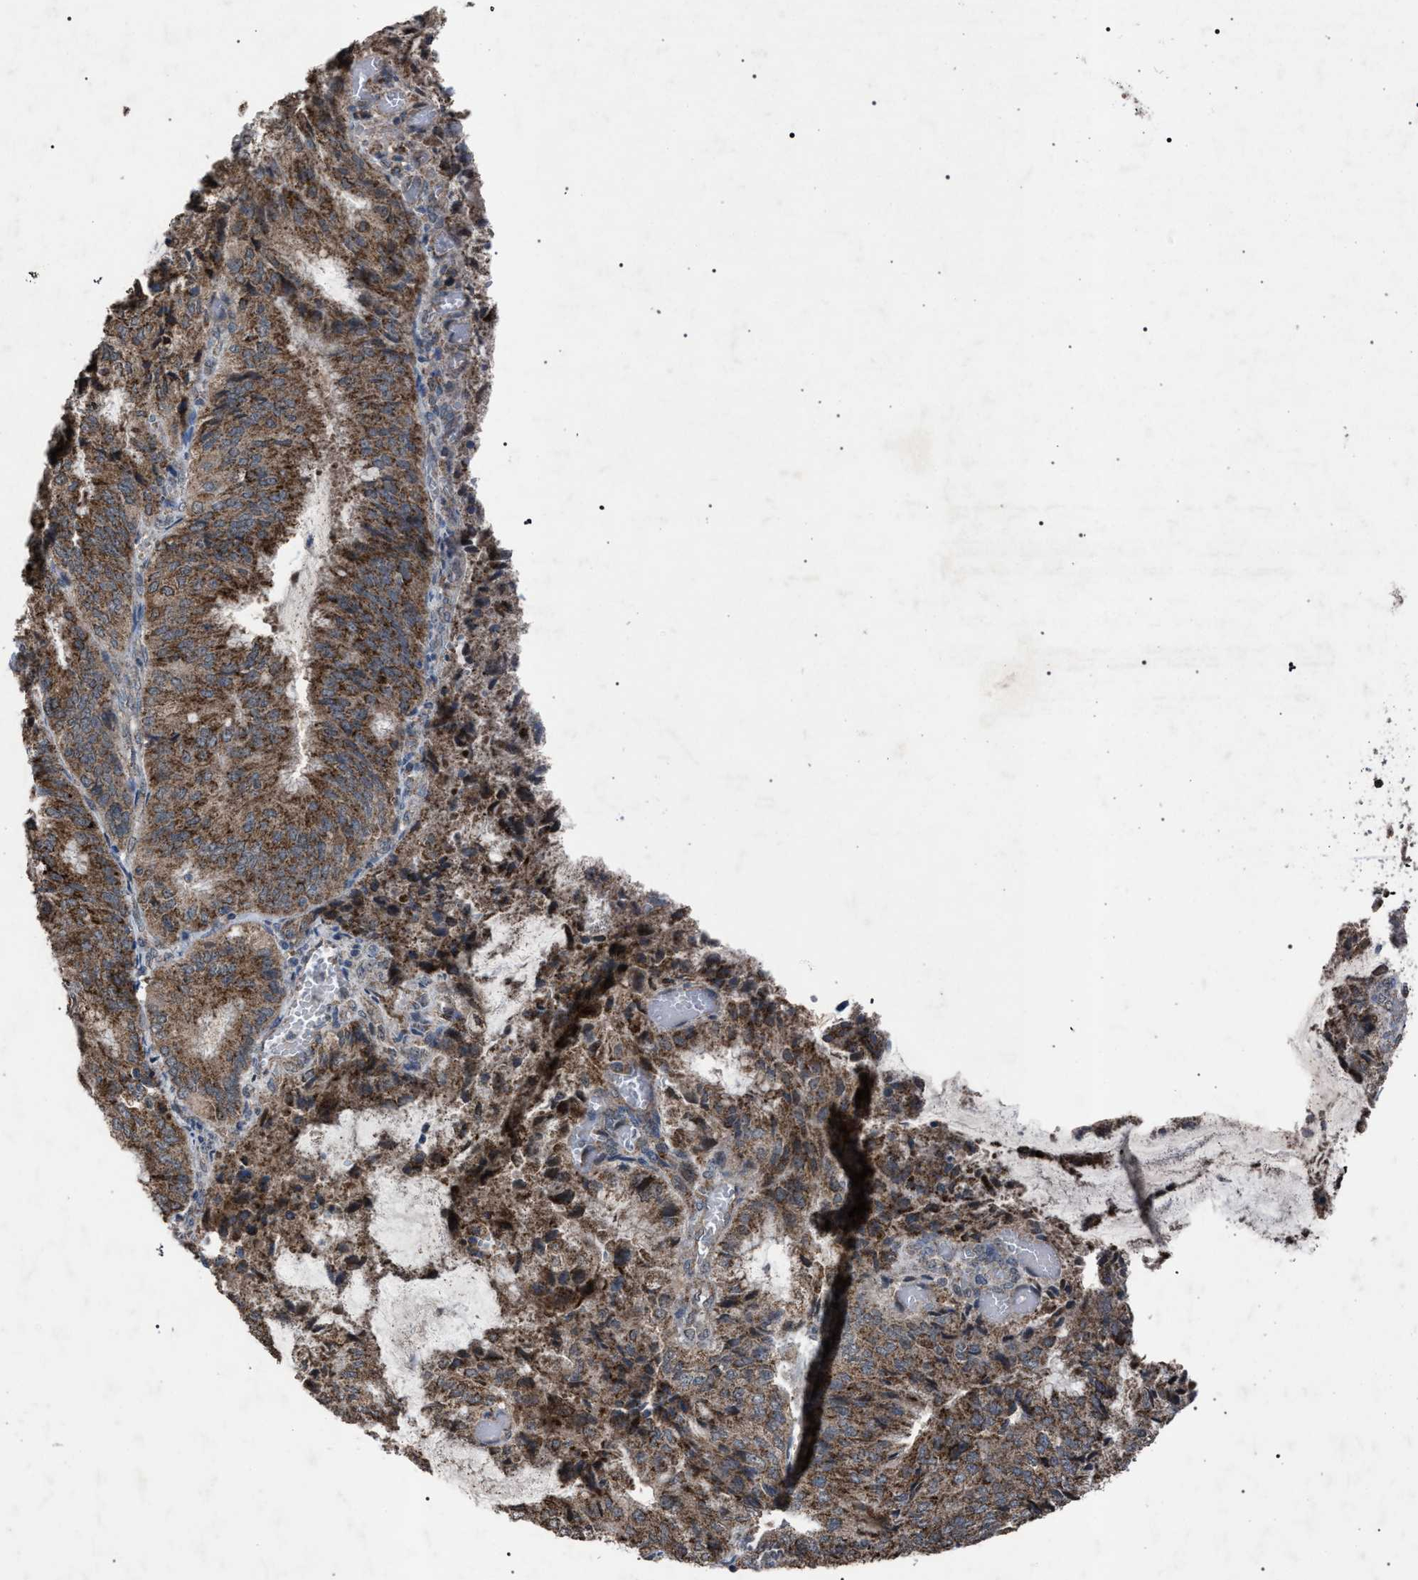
{"staining": {"intensity": "moderate", "quantity": ">75%", "location": "cytoplasmic/membranous"}, "tissue": "endometrial cancer", "cell_type": "Tumor cells", "image_type": "cancer", "snomed": [{"axis": "morphology", "description": "Adenocarcinoma, NOS"}, {"axis": "topography", "description": "Endometrium"}], "caption": "Endometrial cancer (adenocarcinoma) stained for a protein (brown) exhibits moderate cytoplasmic/membranous positive expression in about >75% of tumor cells.", "gene": "HSD17B4", "patient": {"sex": "female", "age": 81}}